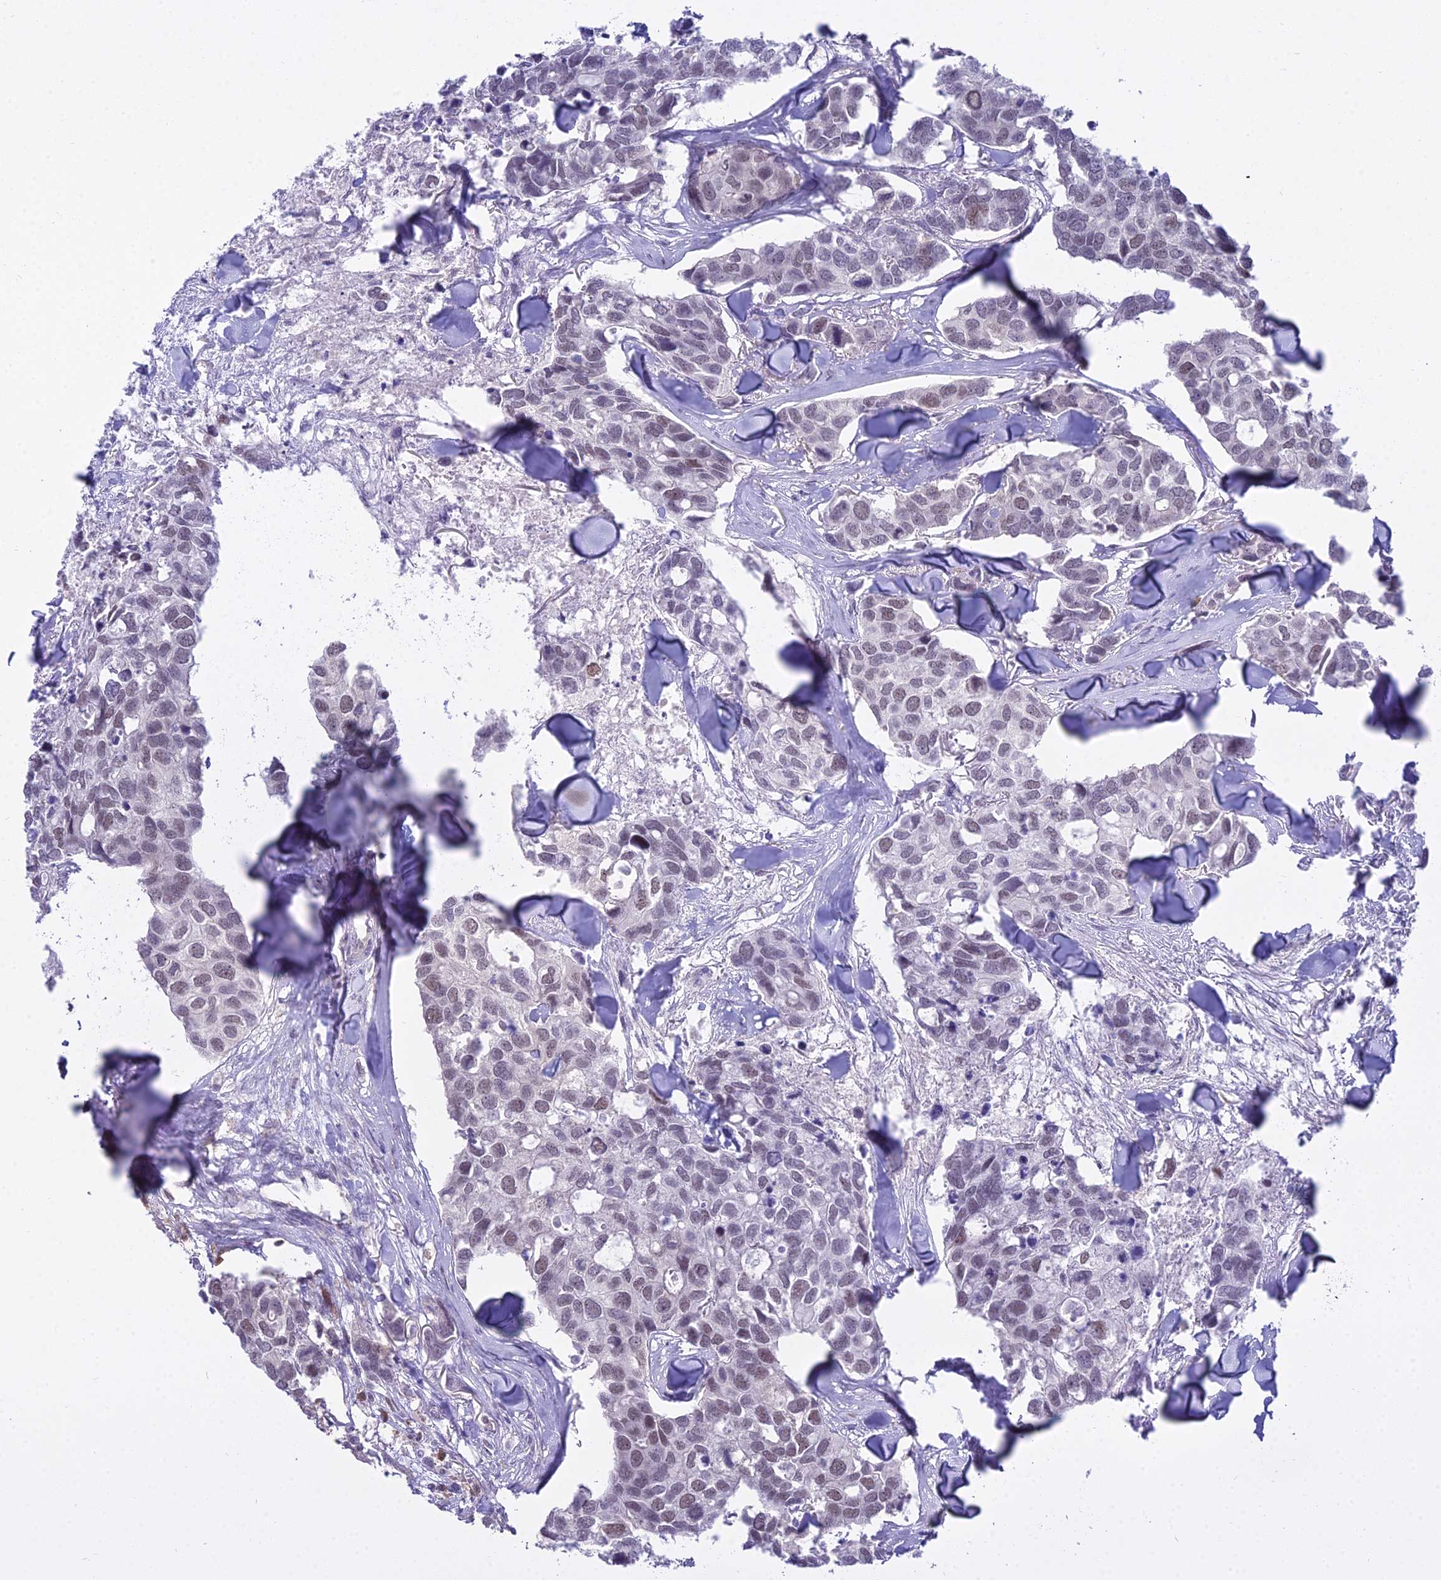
{"staining": {"intensity": "weak", "quantity": "25%-75%", "location": "nuclear"}, "tissue": "breast cancer", "cell_type": "Tumor cells", "image_type": "cancer", "snomed": [{"axis": "morphology", "description": "Duct carcinoma"}, {"axis": "topography", "description": "Breast"}], "caption": "Immunohistochemical staining of breast cancer (invasive ductal carcinoma) demonstrates low levels of weak nuclear protein expression in about 25%-75% of tumor cells.", "gene": "BLNK", "patient": {"sex": "female", "age": 83}}